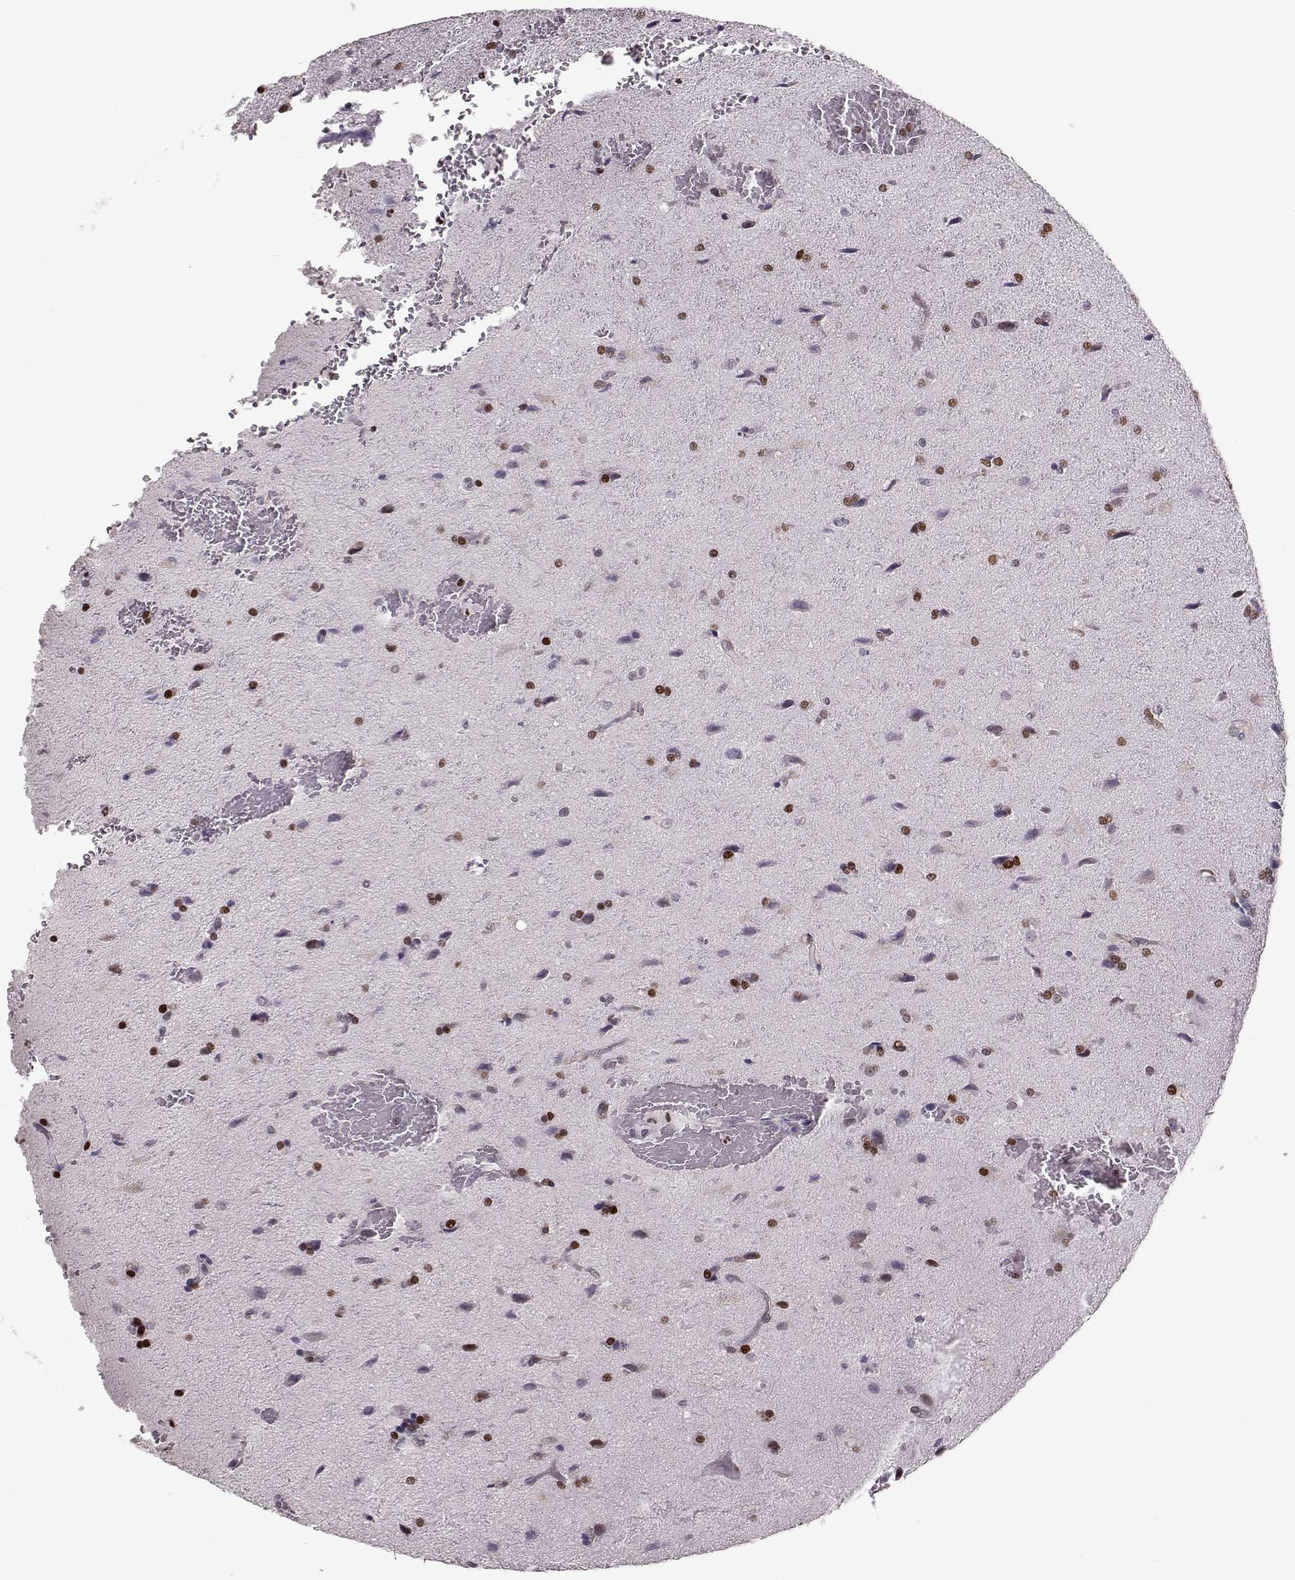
{"staining": {"intensity": "moderate", "quantity": "25%-75%", "location": "nuclear"}, "tissue": "glioma", "cell_type": "Tumor cells", "image_type": "cancer", "snomed": [{"axis": "morphology", "description": "Glioma, malignant, High grade"}, {"axis": "topography", "description": "Brain"}], "caption": "Protein staining of glioma tissue reveals moderate nuclear expression in about 25%-75% of tumor cells.", "gene": "KLF6", "patient": {"sex": "male", "age": 68}}